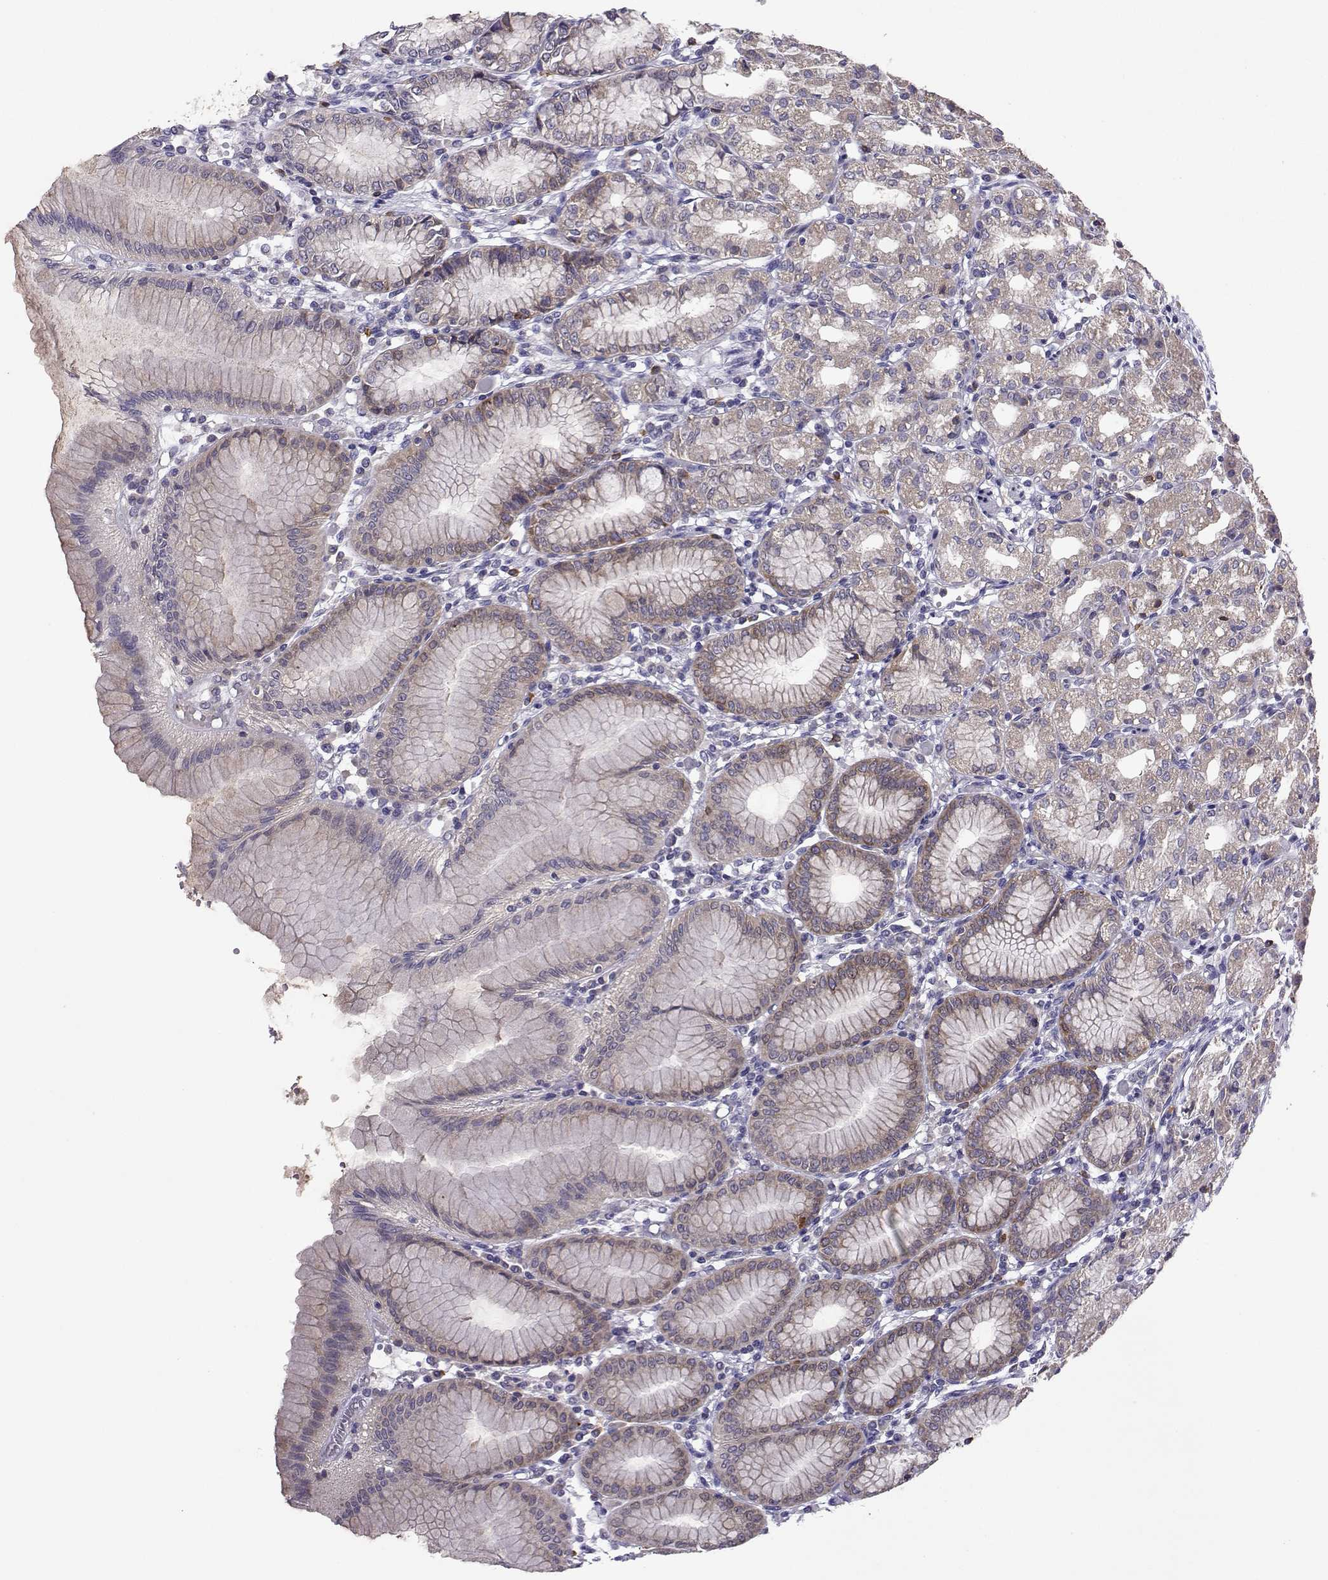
{"staining": {"intensity": "moderate", "quantity": "25%-75%", "location": "cytoplasmic/membranous"}, "tissue": "stomach", "cell_type": "Glandular cells", "image_type": "normal", "snomed": [{"axis": "morphology", "description": "Normal tissue, NOS"}, {"axis": "topography", "description": "Skeletal muscle"}, {"axis": "topography", "description": "Stomach"}], "caption": "High-magnification brightfield microscopy of normal stomach stained with DAB (3,3'-diaminobenzidine) (brown) and counterstained with hematoxylin (blue). glandular cells exhibit moderate cytoplasmic/membranous staining is present in about25%-75% of cells. The staining was performed using DAB (3,3'-diaminobenzidine) to visualize the protein expression in brown, while the nuclei were stained in blue with hematoxylin (Magnification: 20x).", "gene": "STXBP5", "patient": {"sex": "female", "age": 57}}